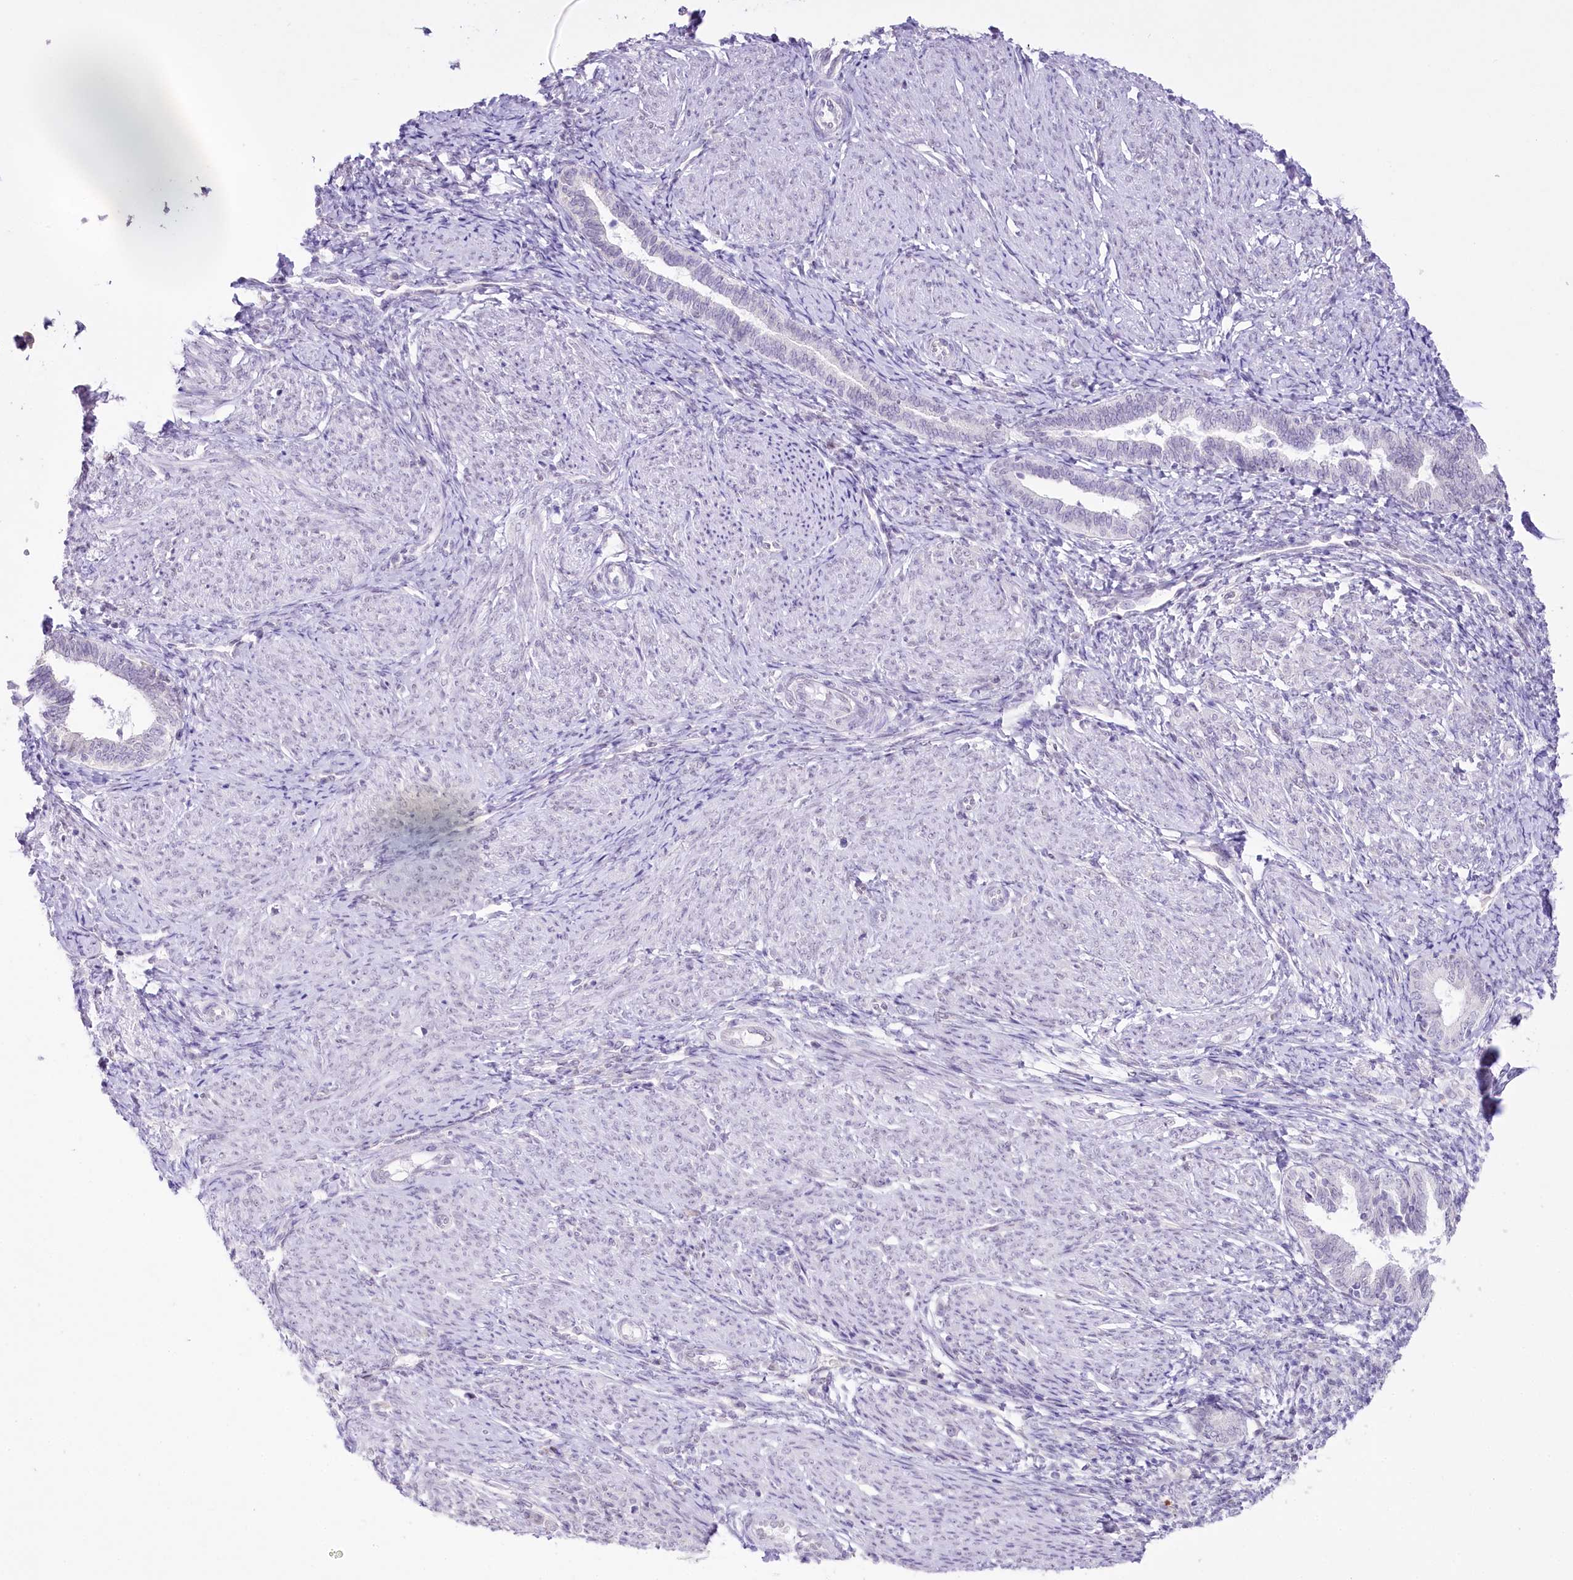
{"staining": {"intensity": "negative", "quantity": "none", "location": "none"}, "tissue": "endometrium", "cell_type": "Cells in endometrial stroma", "image_type": "normal", "snomed": [{"axis": "morphology", "description": "Normal tissue, NOS"}, {"axis": "topography", "description": "Endometrium"}], "caption": "Protein analysis of normal endometrium shows no significant positivity in cells in endometrial stroma.", "gene": "SLC39A10", "patient": {"sex": "female", "age": 72}}